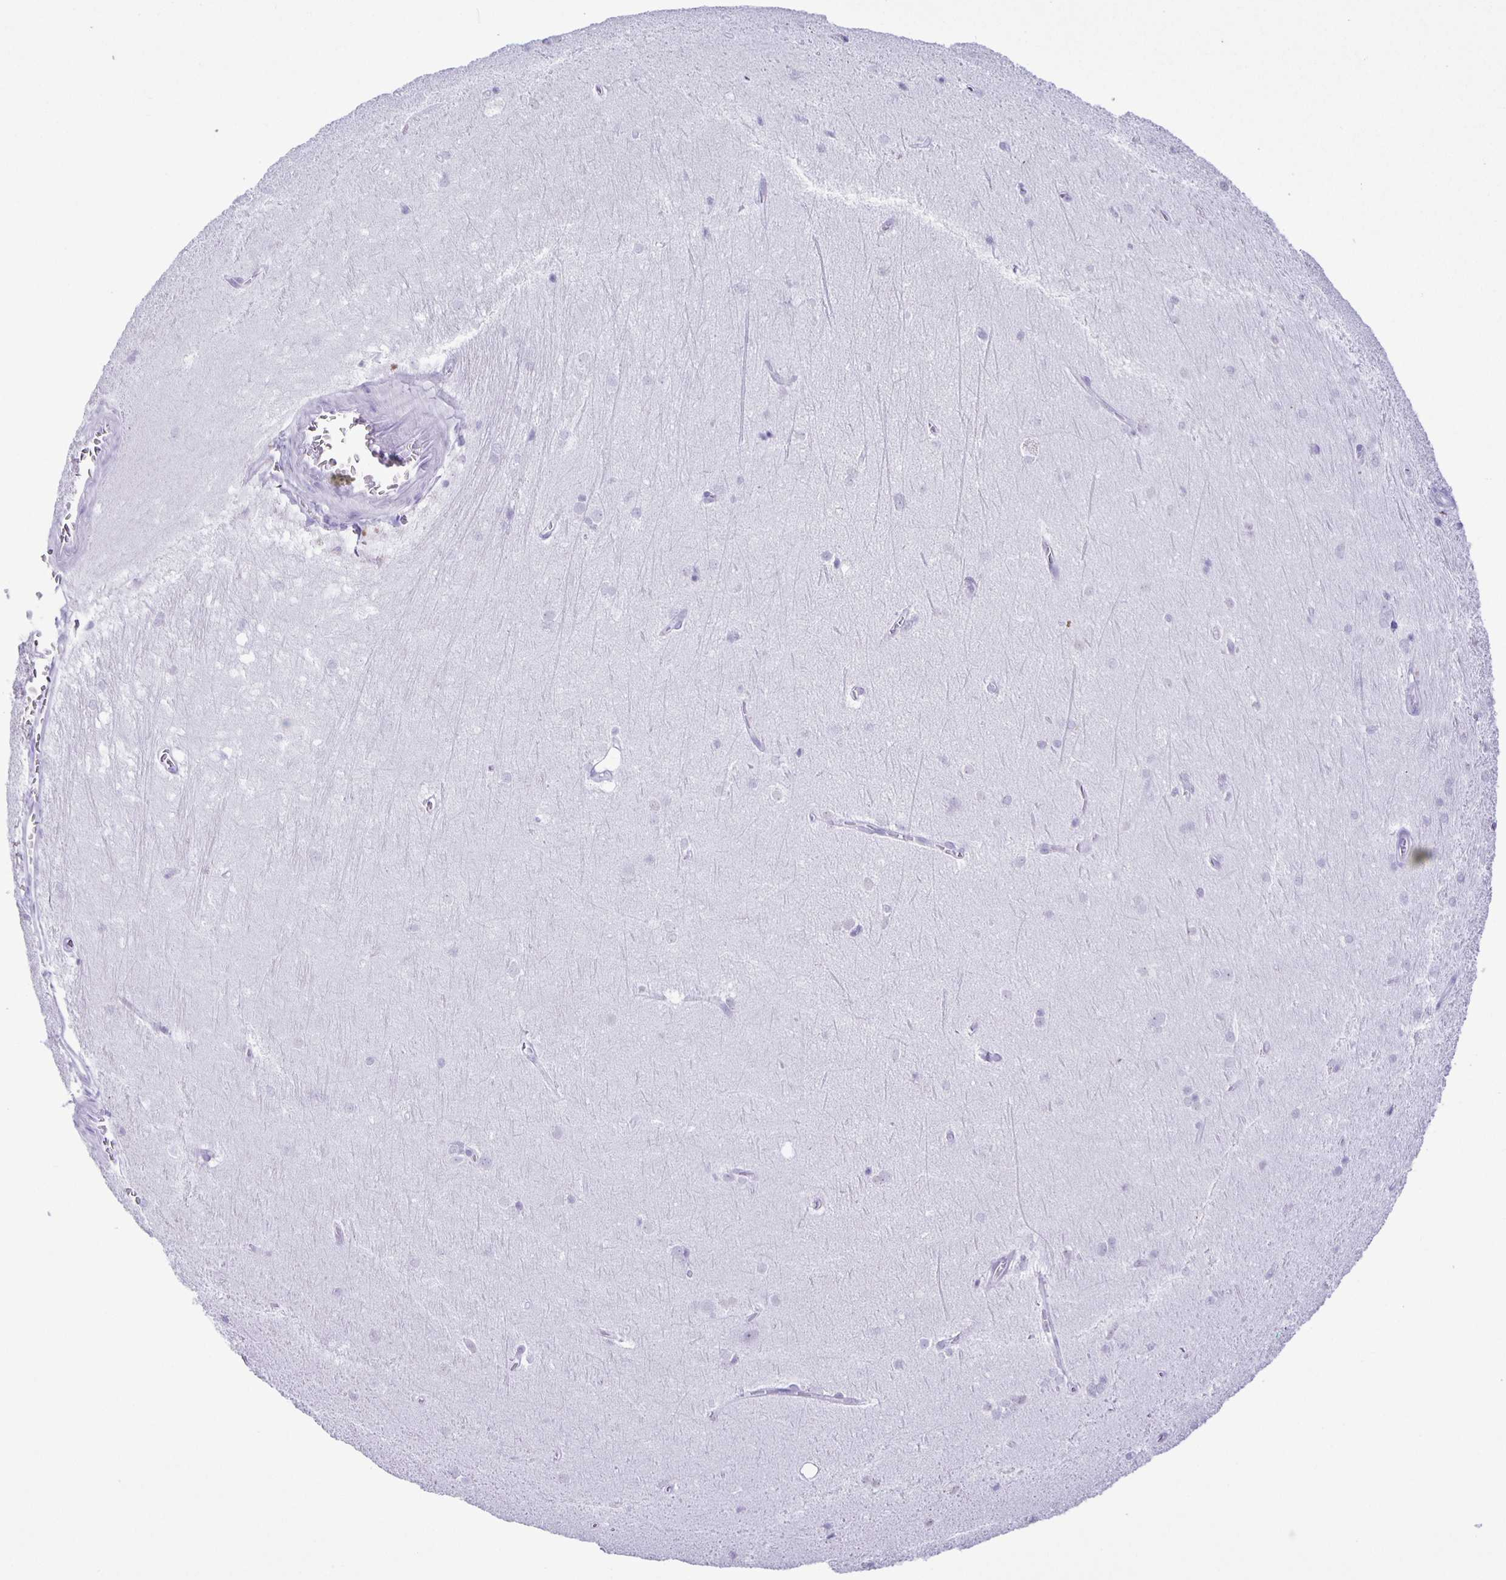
{"staining": {"intensity": "negative", "quantity": "none", "location": "none"}, "tissue": "hippocampus", "cell_type": "Glial cells", "image_type": "normal", "snomed": [{"axis": "morphology", "description": "Normal tissue, NOS"}, {"axis": "topography", "description": "Cerebral cortex"}, {"axis": "topography", "description": "Hippocampus"}], "caption": "A histopathology image of hippocampus stained for a protein displays no brown staining in glial cells. Nuclei are stained in blue.", "gene": "EZHIP", "patient": {"sex": "female", "age": 19}}